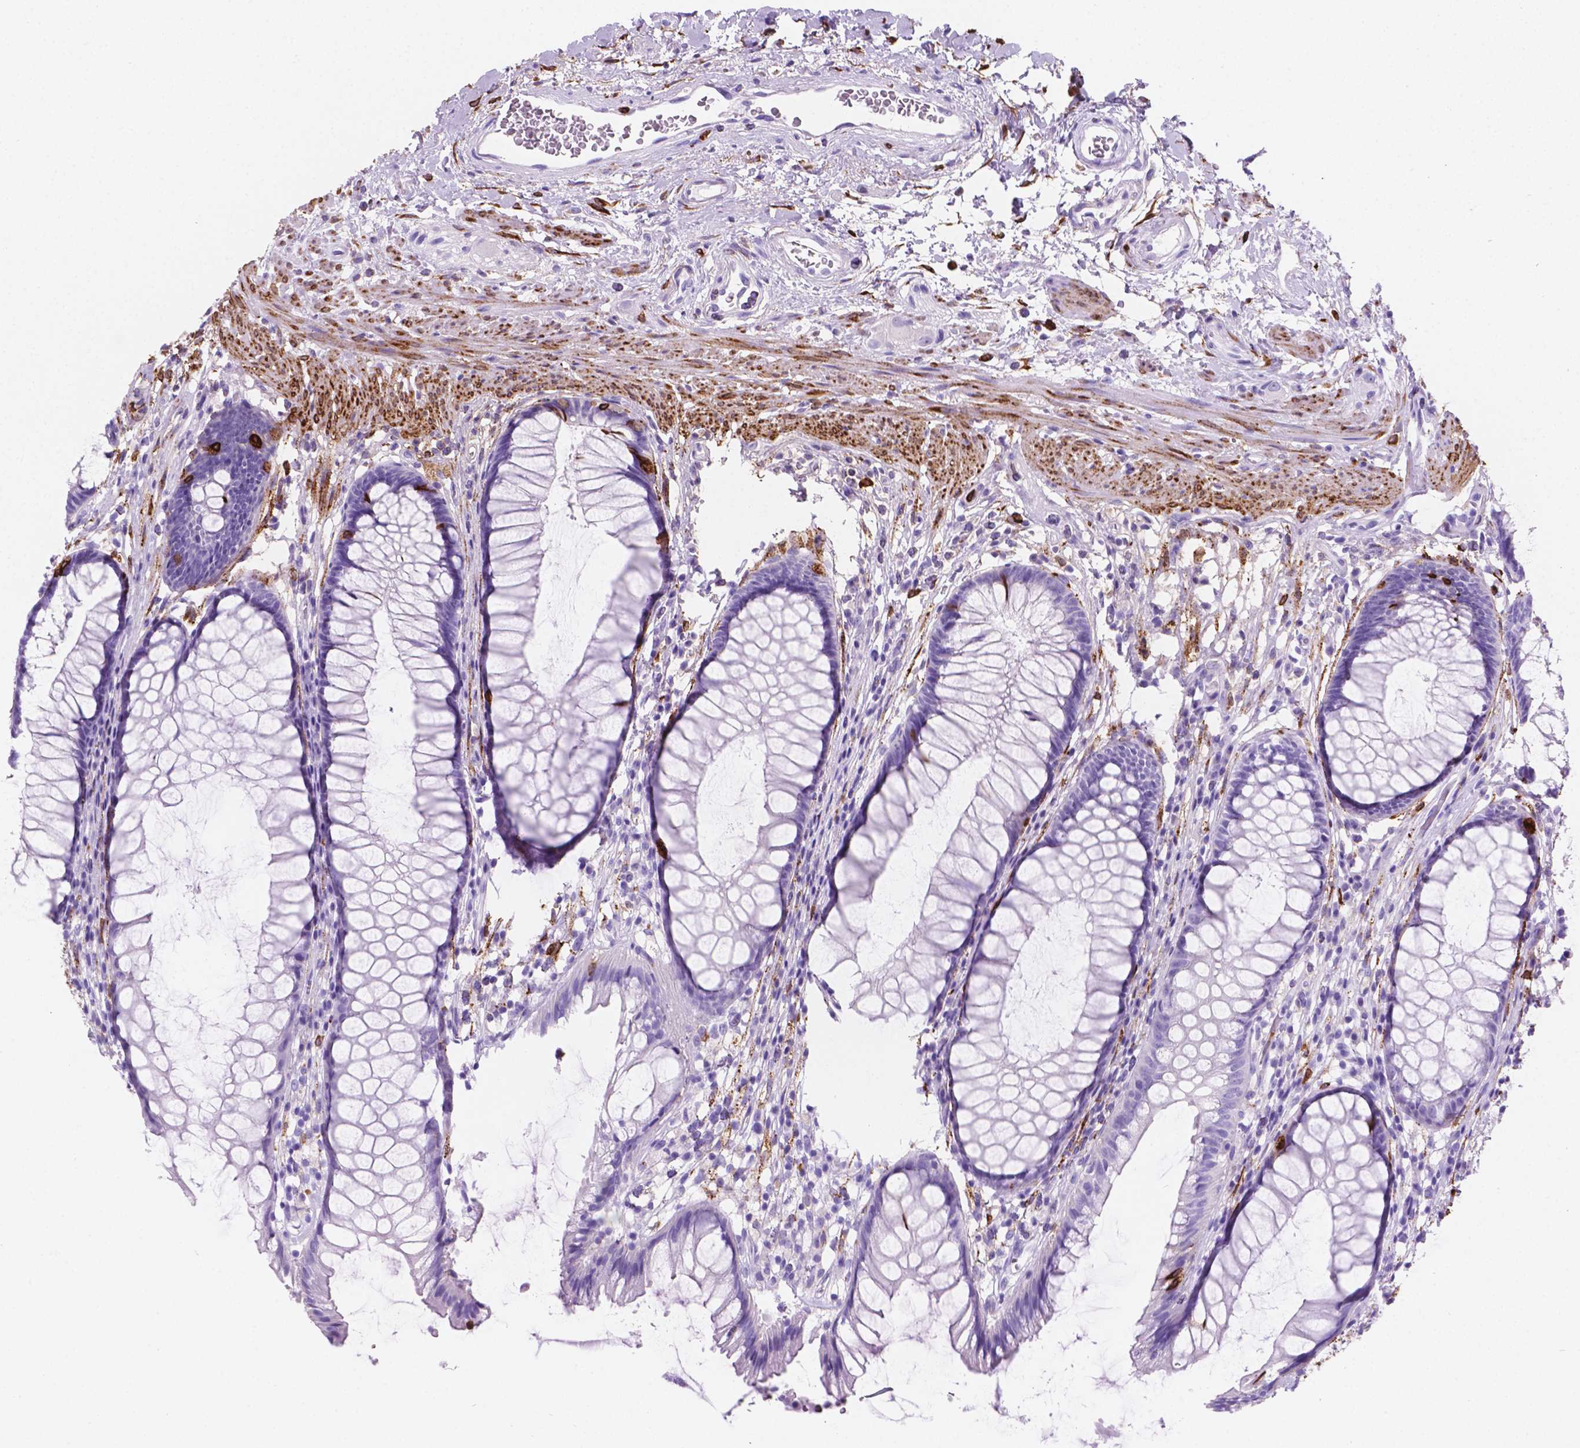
{"staining": {"intensity": "strong", "quantity": "<25%", "location": "cytoplasmic/membranous"}, "tissue": "rectum", "cell_type": "Glandular cells", "image_type": "normal", "snomed": [{"axis": "morphology", "description": "Normal tissue, NOS"}, {"axis": "topography", "description": "Smooth muscle"}, {"axis": "topography", "description": "Rectum"}], "caption": "Unremarkable rectum displays strong cytoplasmic/membranous positivity in about <25% of glandular cells.", "gene": "MACF1", "patient": {"sex": "male", "age": 53}}